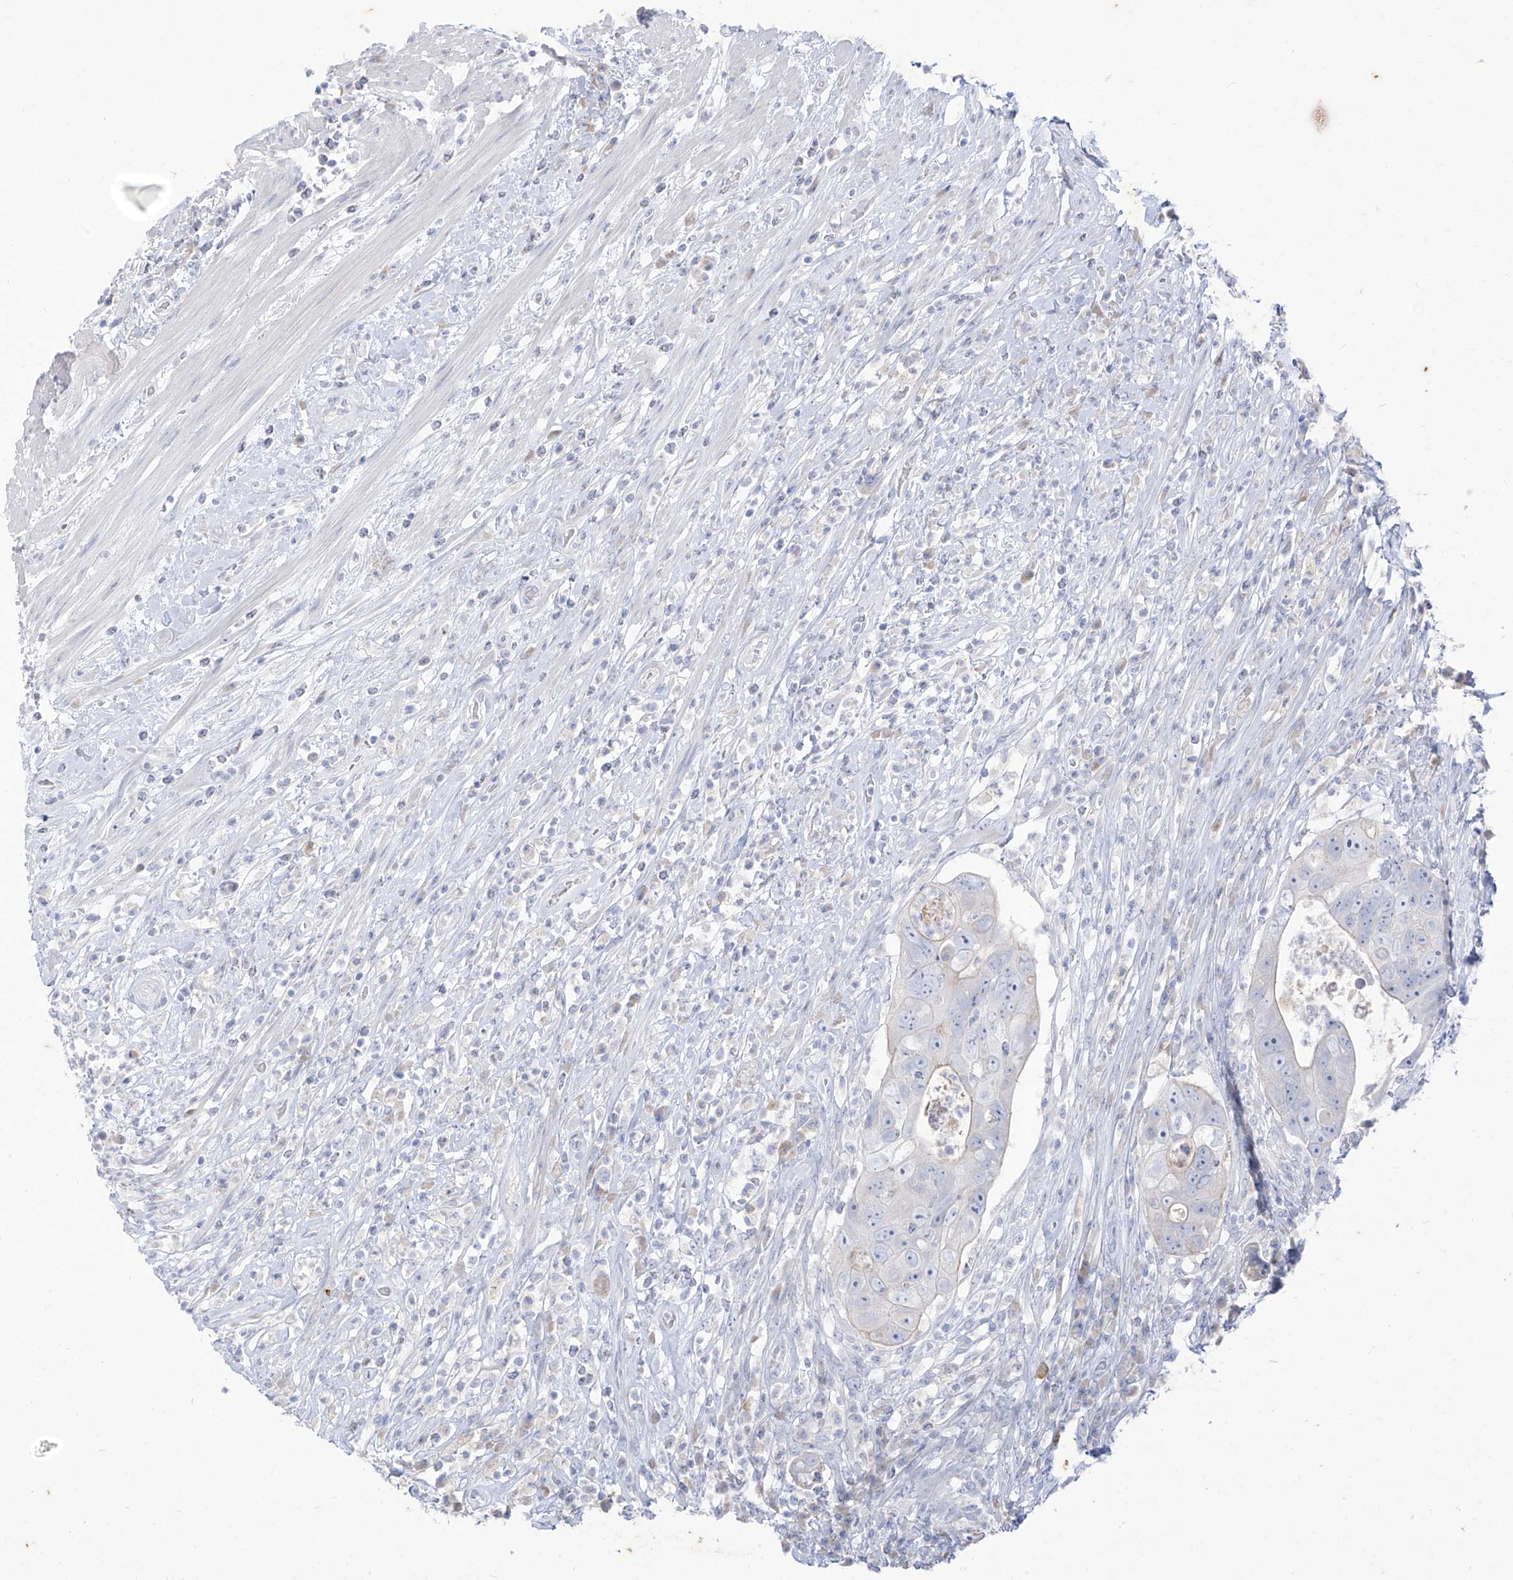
{"staining": {"intensity": "negative", "quantity": "none", "location": "none"}, "tissue": "colorectal cancer", "cell_type": "Tumor cells", "image_type": "cancer", "snomed": [{"axis": "morphology", "description": "Adenocarcinoma, NOS"}, {"axis": "topography", "description": "Rectum"}], "caption": "The micrograph shows no significant staining in tumor cells of adenocarcinoma (colorectal).", "gene": "TGM4", "patient": {"sex": "male", "age": 59}}